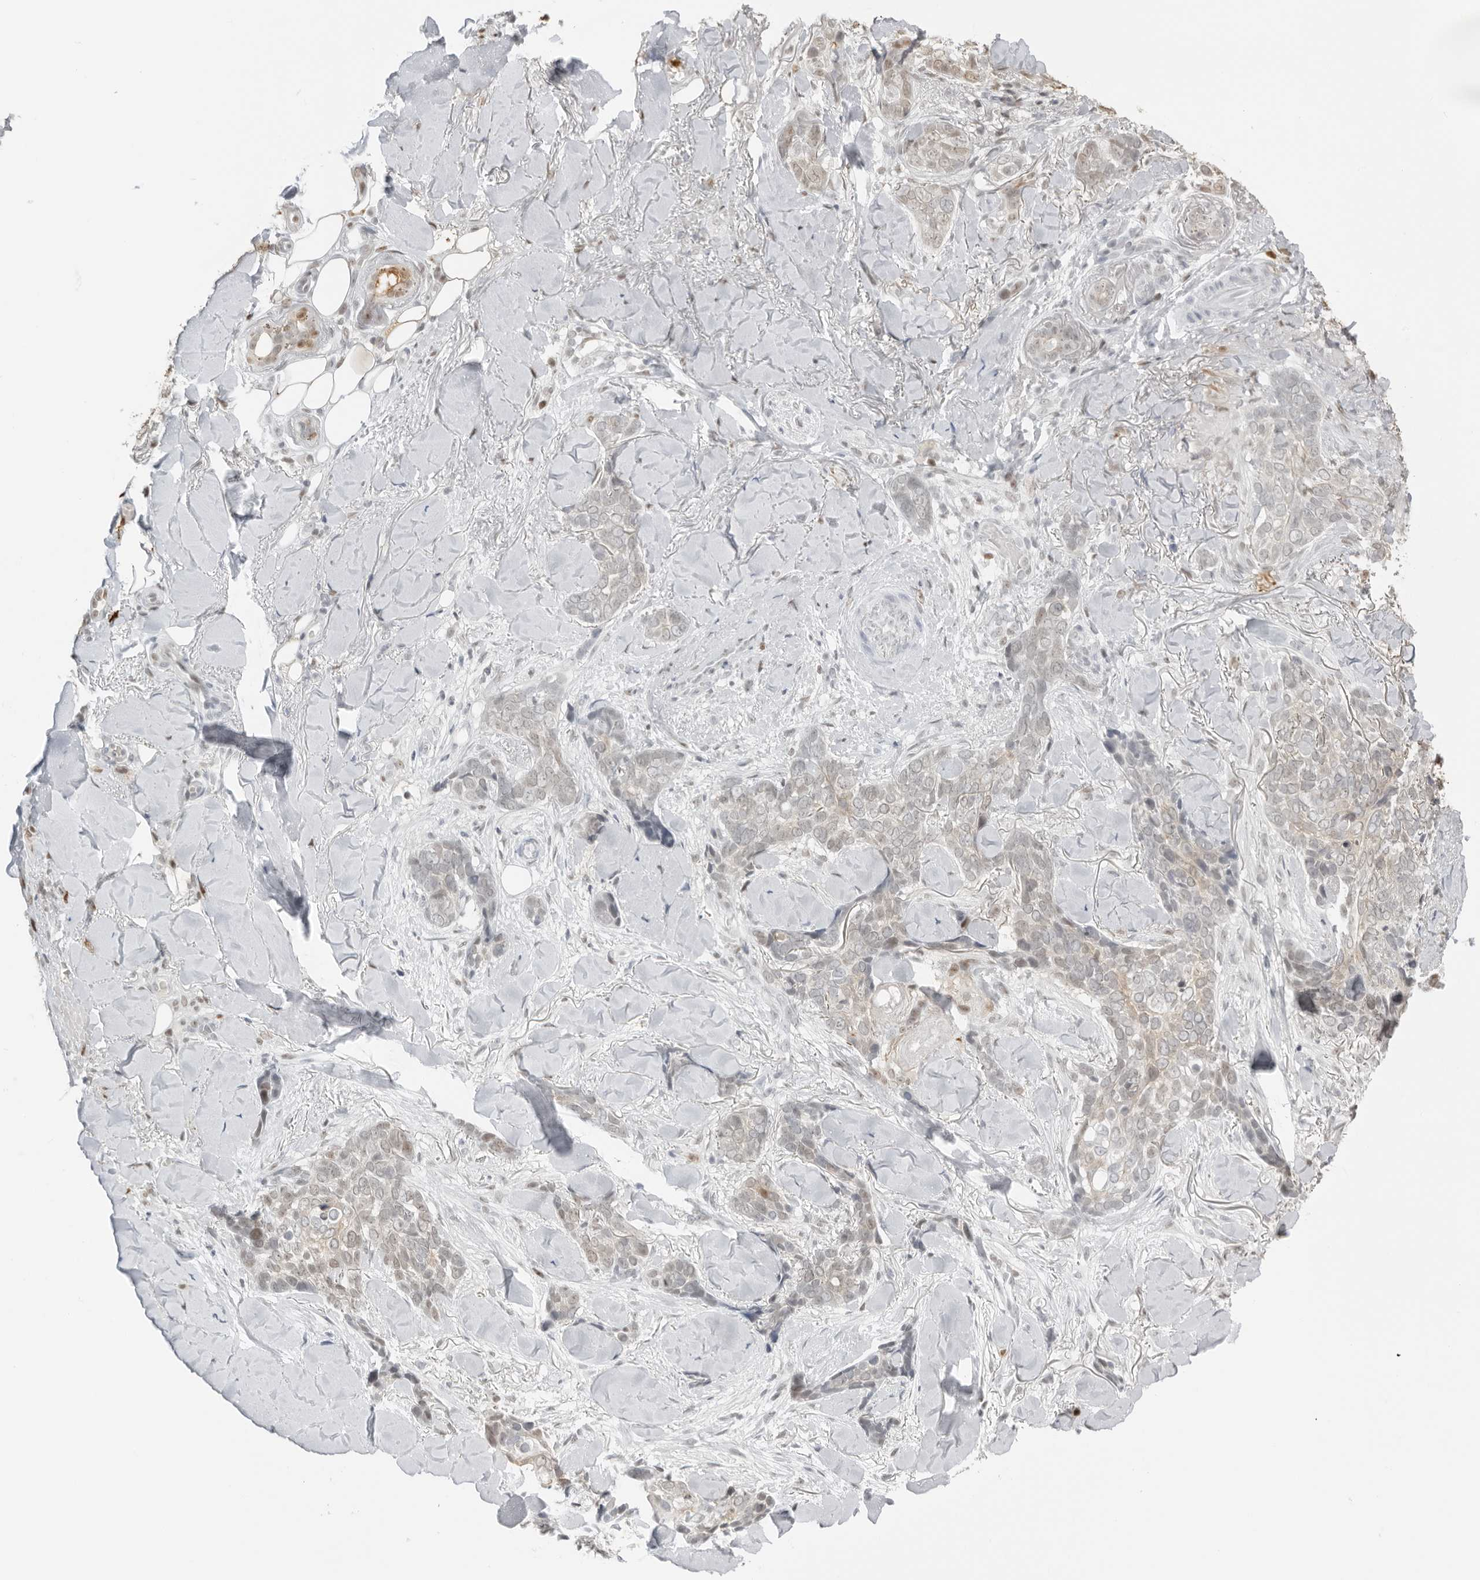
{"staining": {"intensity": "weak", "quantity": "<25%", "location": "cytoplasmic/membranous,nuclear"}, "tissue": "skin cancer", "cell_type": "Tumor cells", "image_type": "cancer", "snomed": [{"axis": "morphology", "description": "Basal cell carcinoma"}, {"axis": "topography", "description": "Skin"}], "caption": "A photomicrograph of basal cell carcinoma (skin) stained for a protein displays no brown staining in tumor cells.", "gene": "RNF146", "patient": {"sex": "female", "age": 82}}